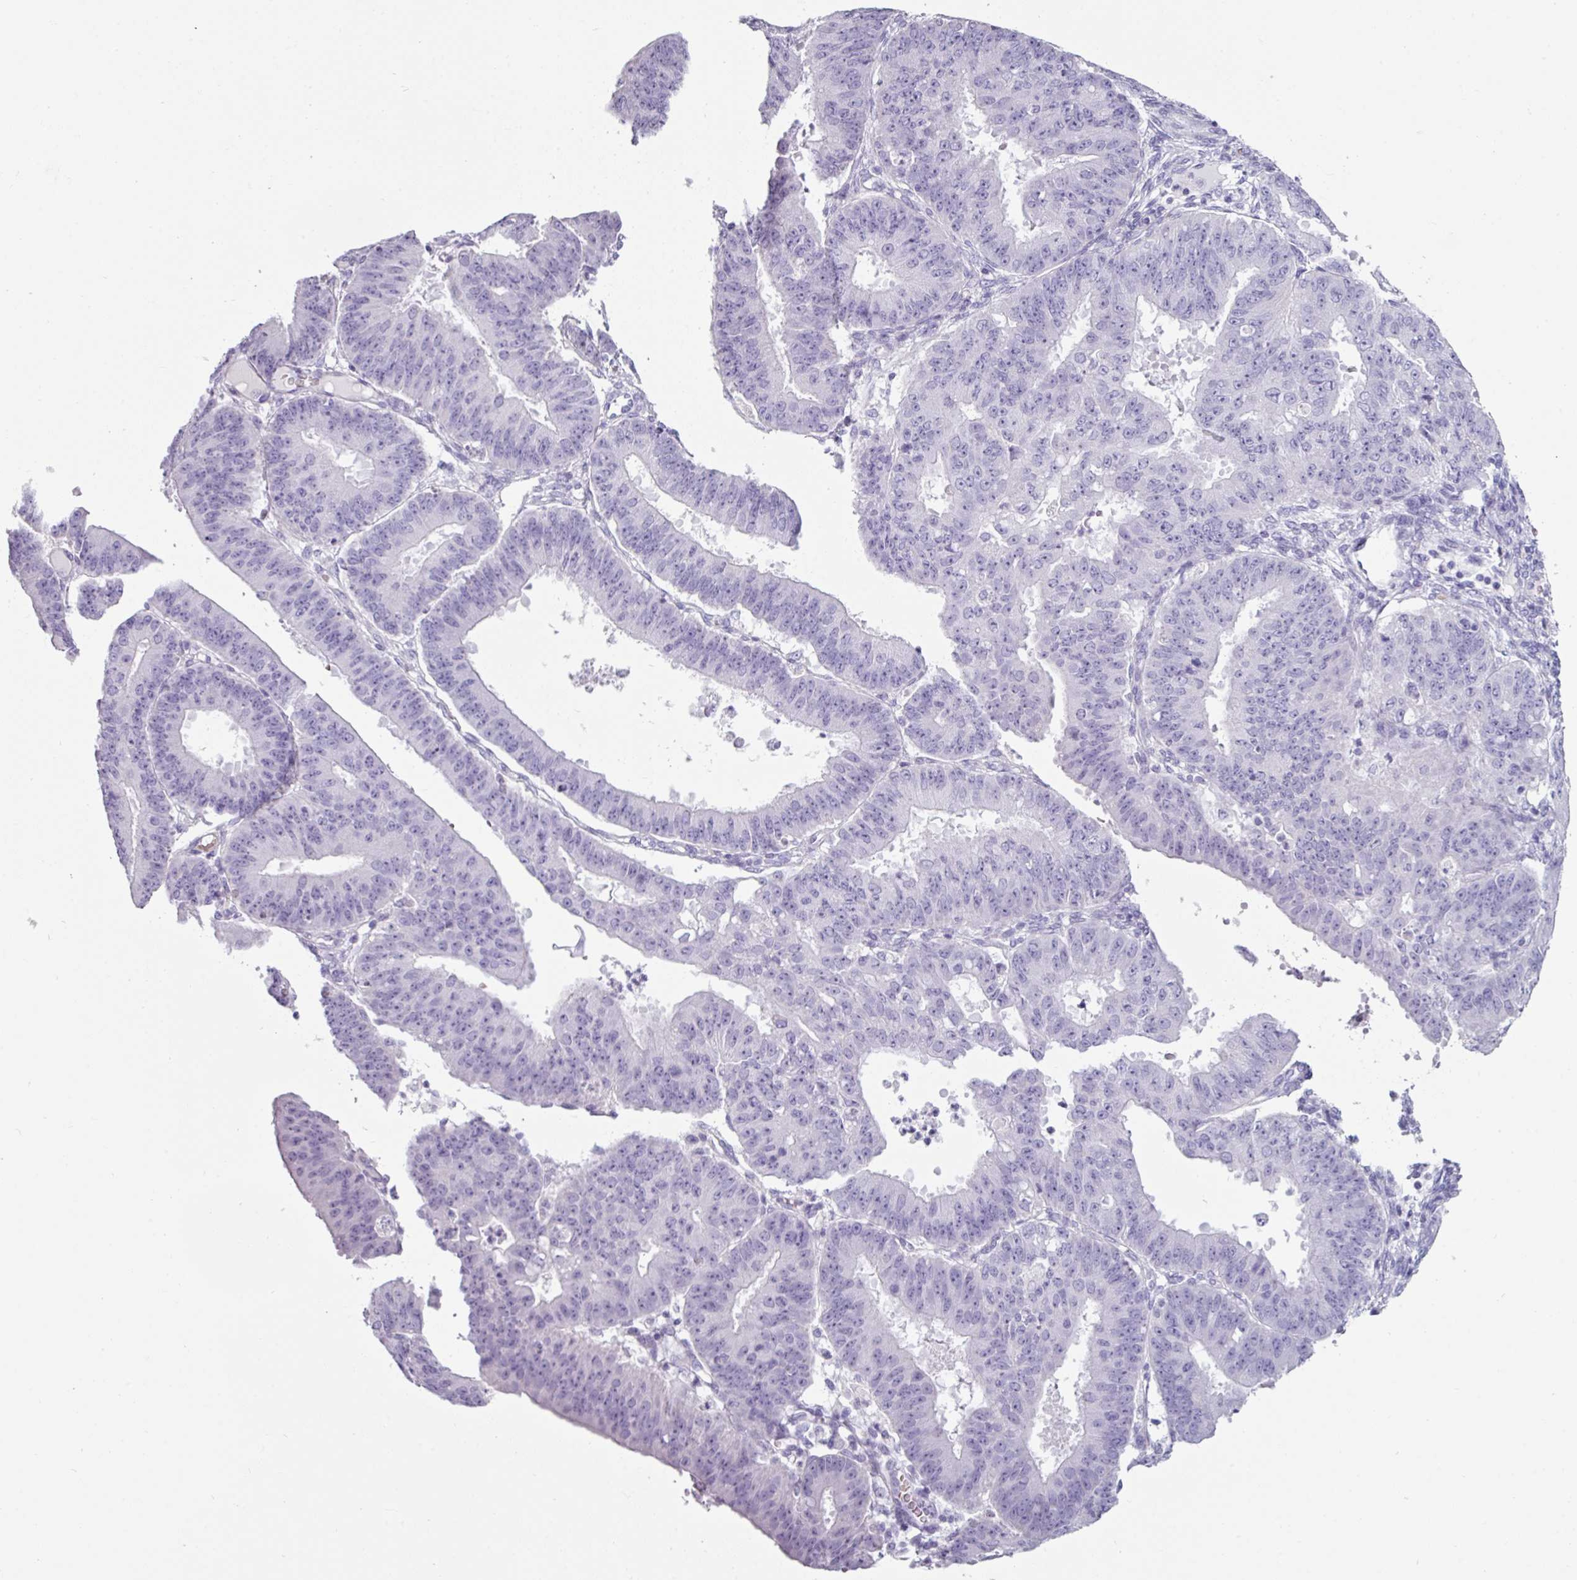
{"staining": {"intensity": "negative", "quantity": "none", "location": "none"}, "tissue": "ovarian cancer", "cell_type": "Tumor cells", "image_type": "cancer", "snomed": [{"axis": "morphology", "description": "Carcinoma, endometroid"}, {"axis": "topography", "description": "Appendix"}, {"axis": "topography", "description": "Ovary"}], "caption": "This is an immunohistochemistry (IHC) micrograph of human ovarian endometroid carcinoma. There is no expression in tumor cells.", "gene": "CLCA1", "patient": {"sex": "female", "age": 42}}